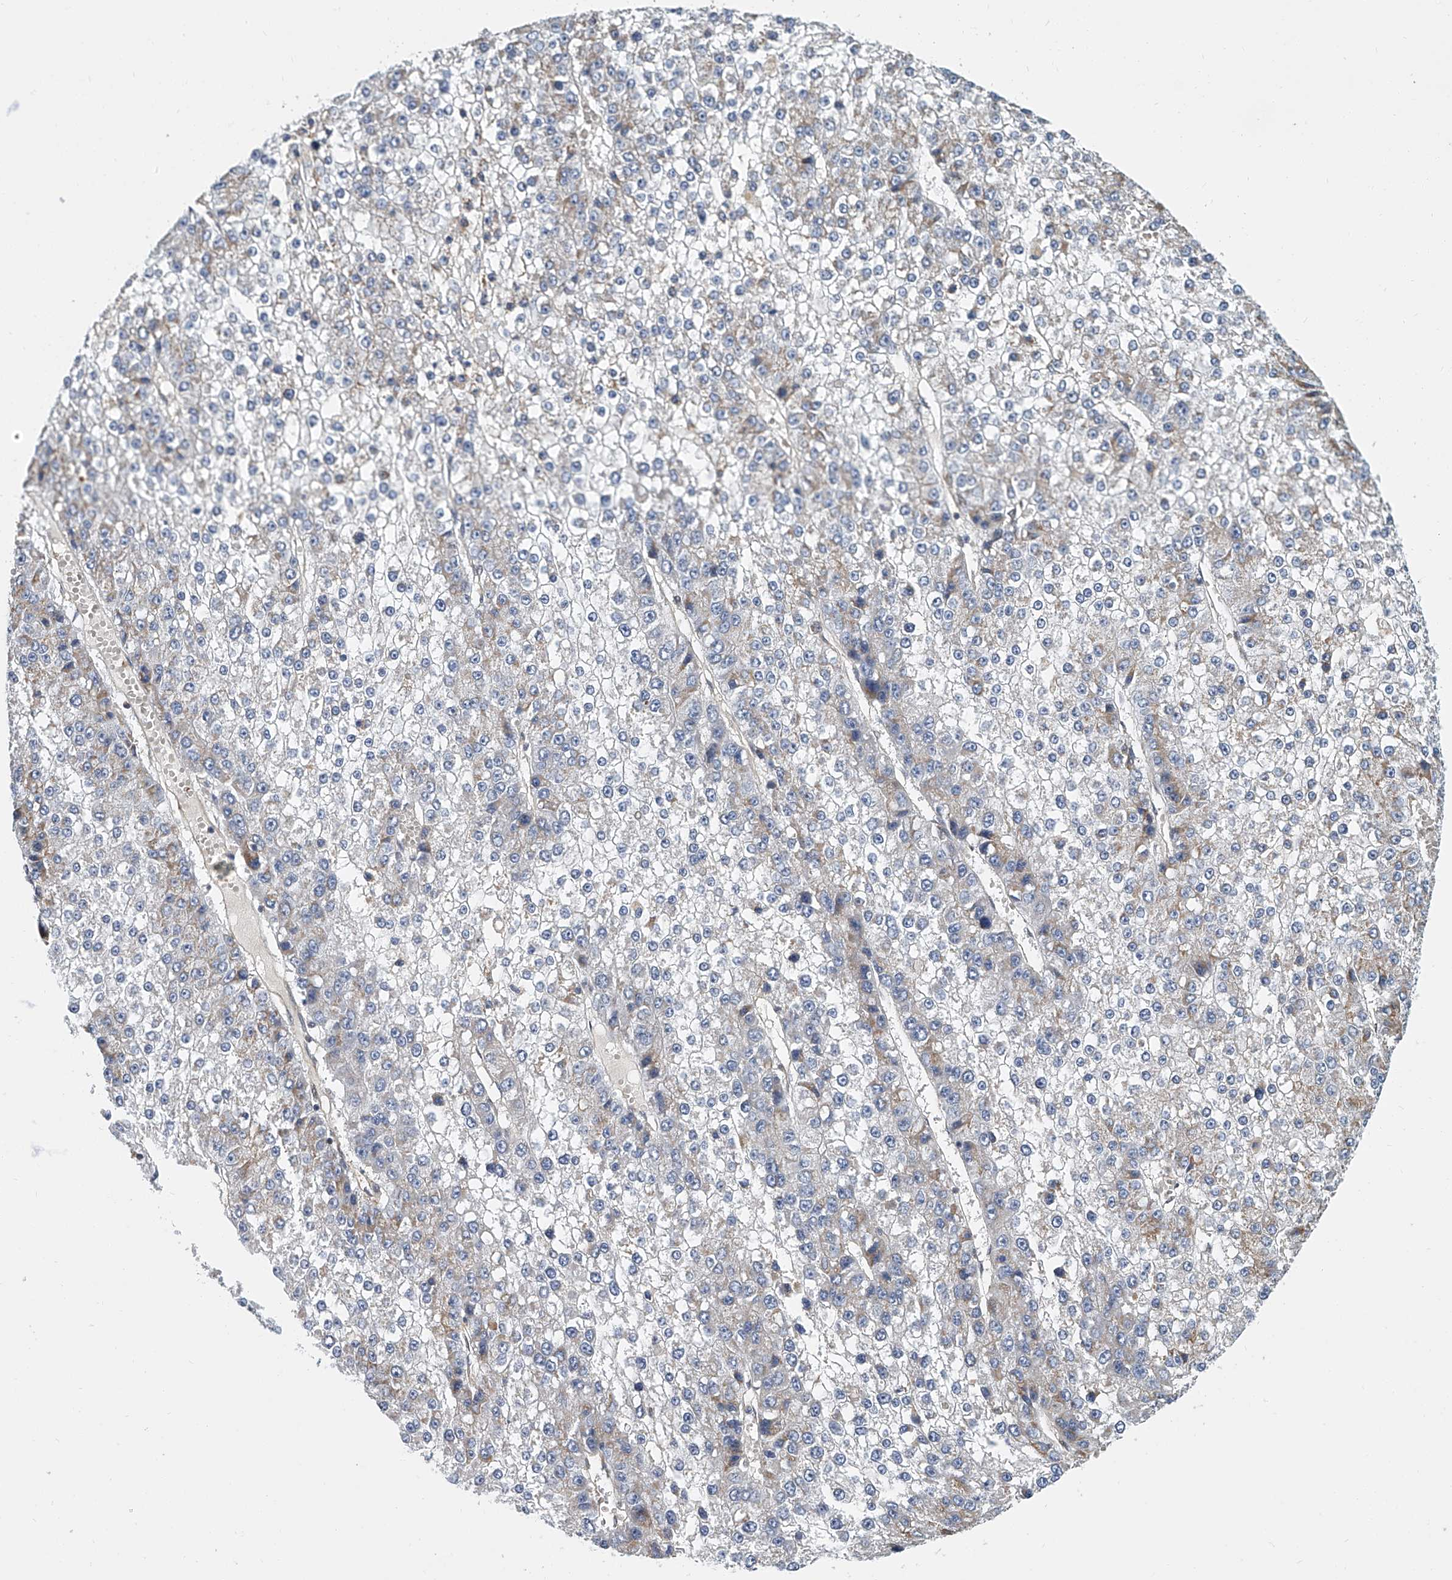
{"staining": {"intensity": "negative", "quantity": "none", "location": "none"}, "tissue": "liver cancer", "cell_type": "Tumor cells", "image_type": "cancer", "snomed": [{"axis": "morphology", "description": "Carcinoma, Hepatocellular, NOS"}, {"axis": "topography", "description": "Liver"}], "caption": "Human liver cancer (hepatocellular carcinoma) stained for a protein using immunohistochemistry (IHC) displays no staining in tumor cells.", "gene": "CD200", "patient": {"sex": "female", "age": 73}}